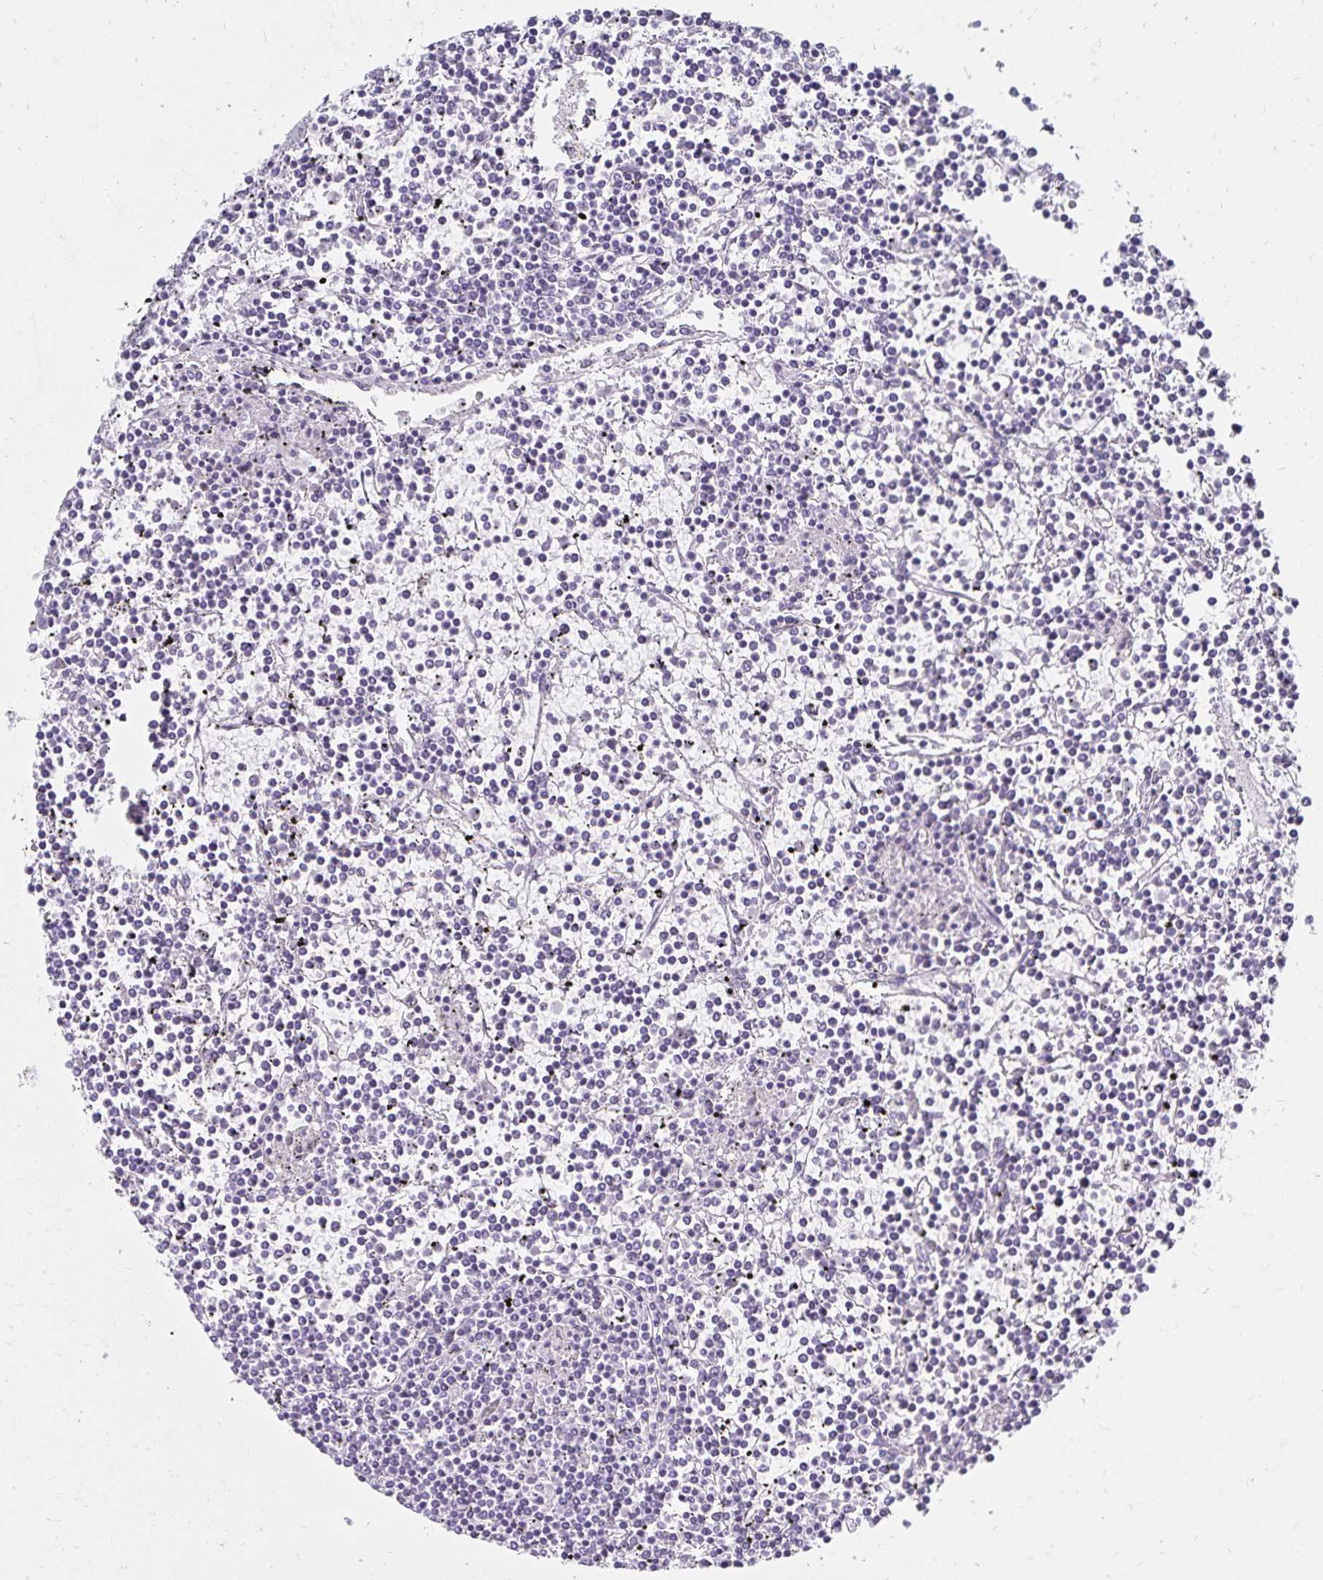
{"staining": {"intensity": "negative", "quantity": "none", "location": "none"}, "tissue": "lymphoma", "cell_type": "Tumor cells", "image_type": "cancer", "snomed": [{"axis": "morphology", "description": "Malignant lymphoma, non-Hodgkin's type, Low grade"}, {"axis": "topography", "description": "Spleen"}], "caption": "The IHC image has no significant positivity in tumor cells of lymphoma tissue. The staining is performed using DAB (3,3'-diaminobenzidine) brown chromogen with nuclei counter-stained in using hematoxylin.", "gene": "C20orf85", "patient": {"sex": "female", "age": 19}}